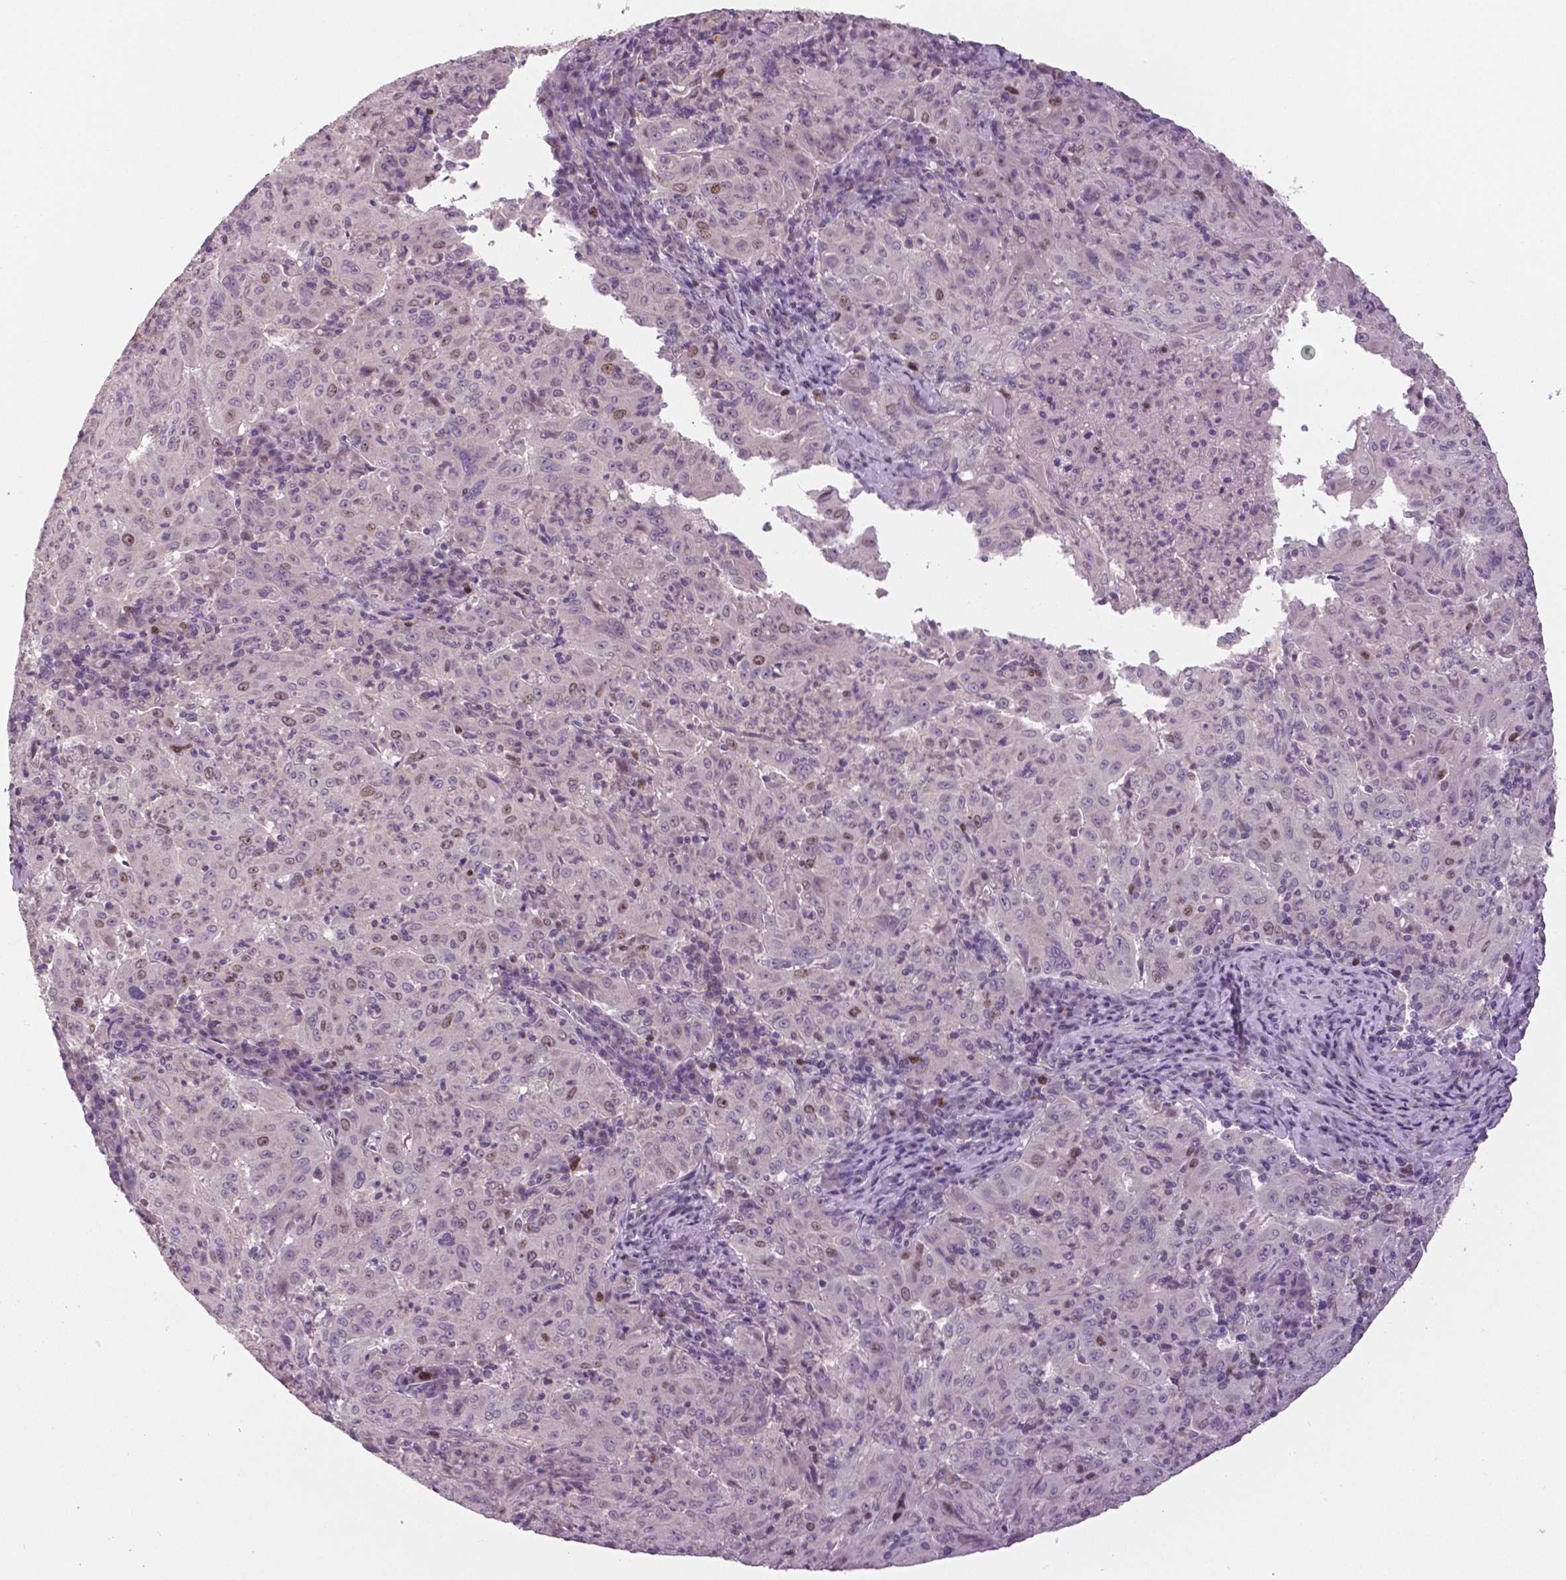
{"staining": {"intensity": "weak", "quantity": "<25%", "location": "nuclear"}, "tissue": "pancreatic cancer", "cell_type": "Tumor cells", "image_type": "cancer", "snomed": [{"axis": "morphology", "description": "Adenocarcinoma, NOS"}, {"axis": "topography", "description": "Pancreas"}], "caption": "Tumor cells show no significant expression in pancreatic cancer. (DAB immunohistochemistry visualized using brightfield microscopy, high magnification).", "gene": "MKI67", "patient": {"sex": "male", "age": 63}}